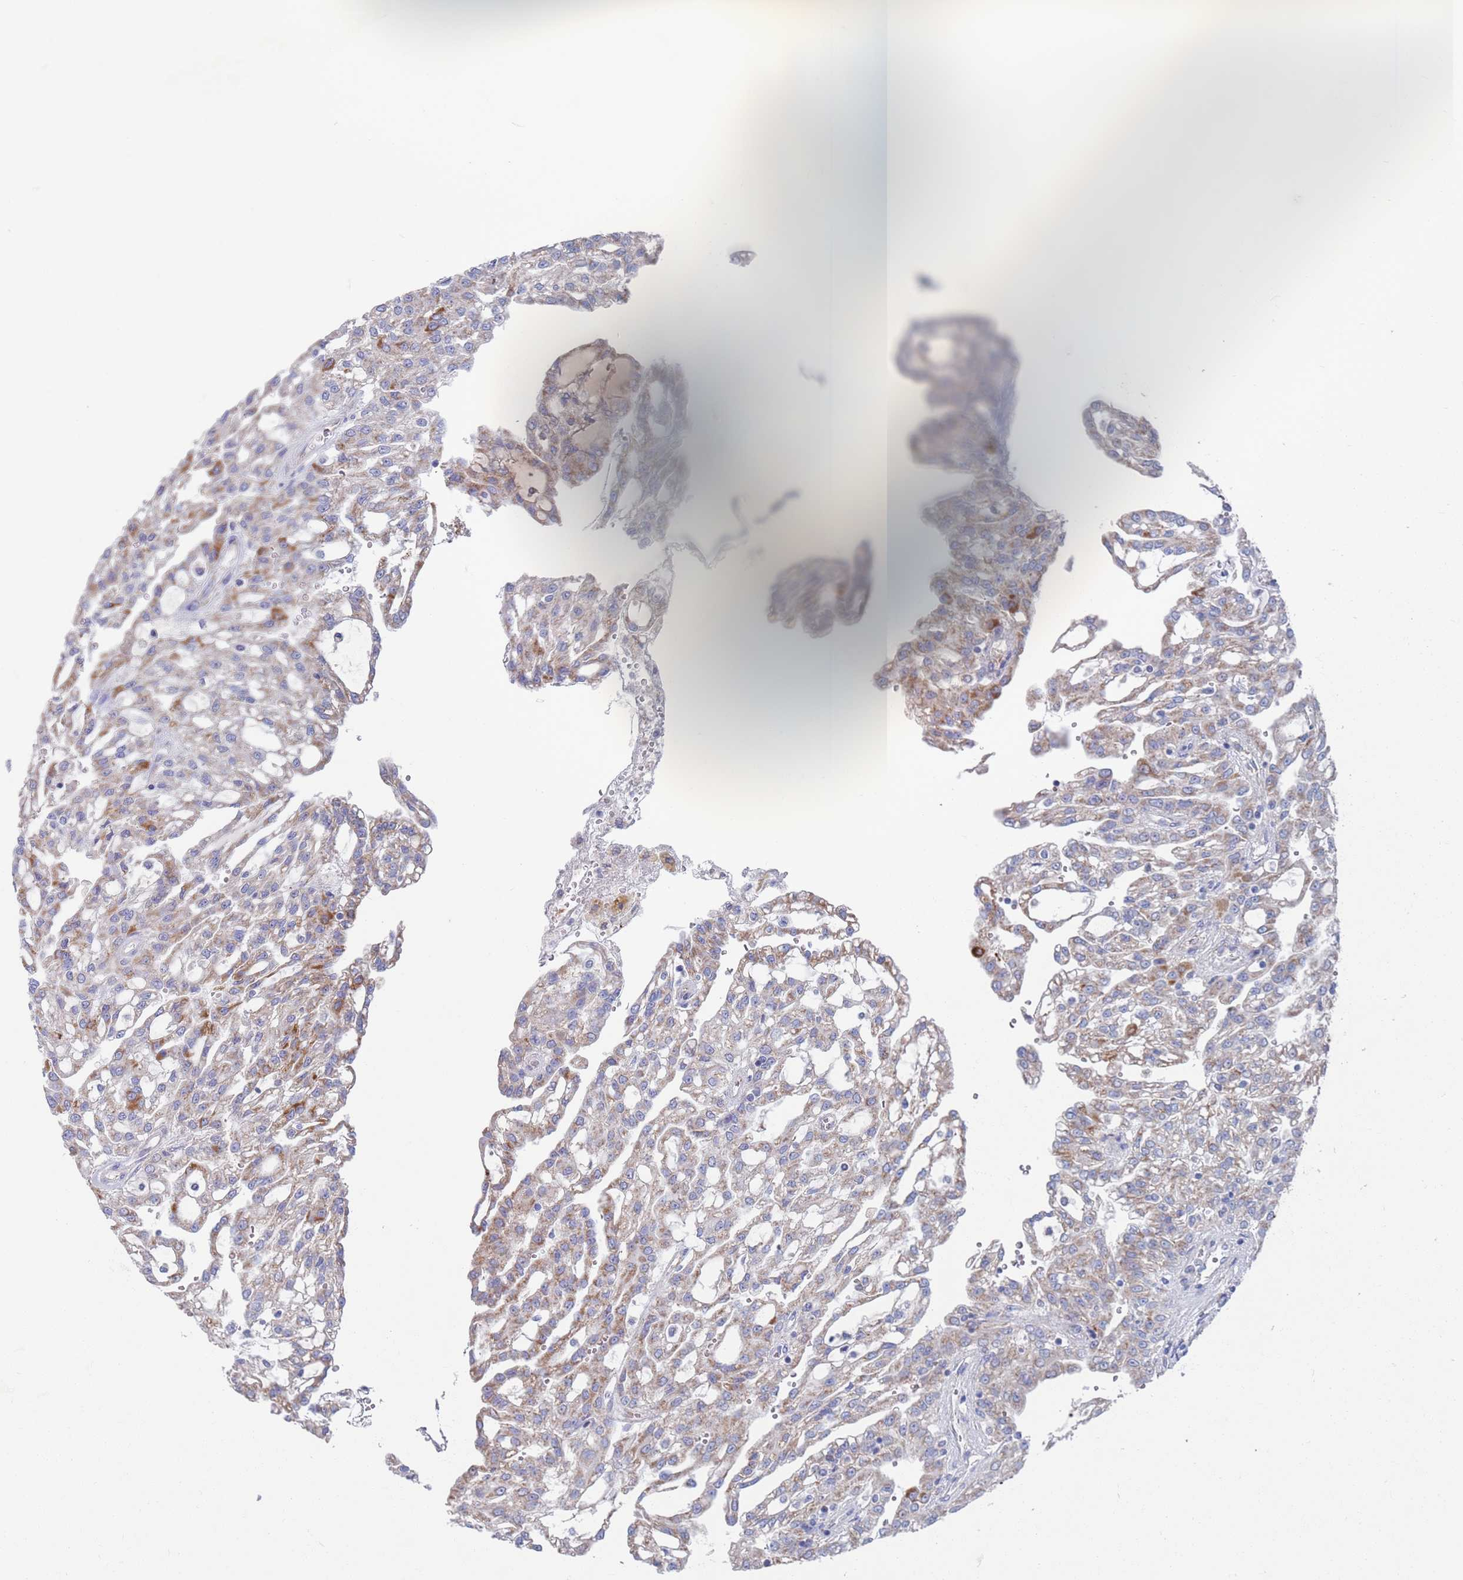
{"staining": {"intensity": "moderate", "quantity": "<25%", "location": "cytoplasmic/membranous"}, "tissue": "renal cancer", "cell_type": "Tumor cells", "image_type": "cancer", "snomed": [{"axis": "morphology", "description": "Adenocarcinoma, NOS"}, {"axis": "topography", "description": "Kidney"}], "caption": "Protein expression analysis of human adenocarcinoma (renal) reveals moderate cytoplasmic/membranous staining in about <25% of tumor cells.", "gene": "MRPL22", "patient": {"sex": "male", "age": 63}}